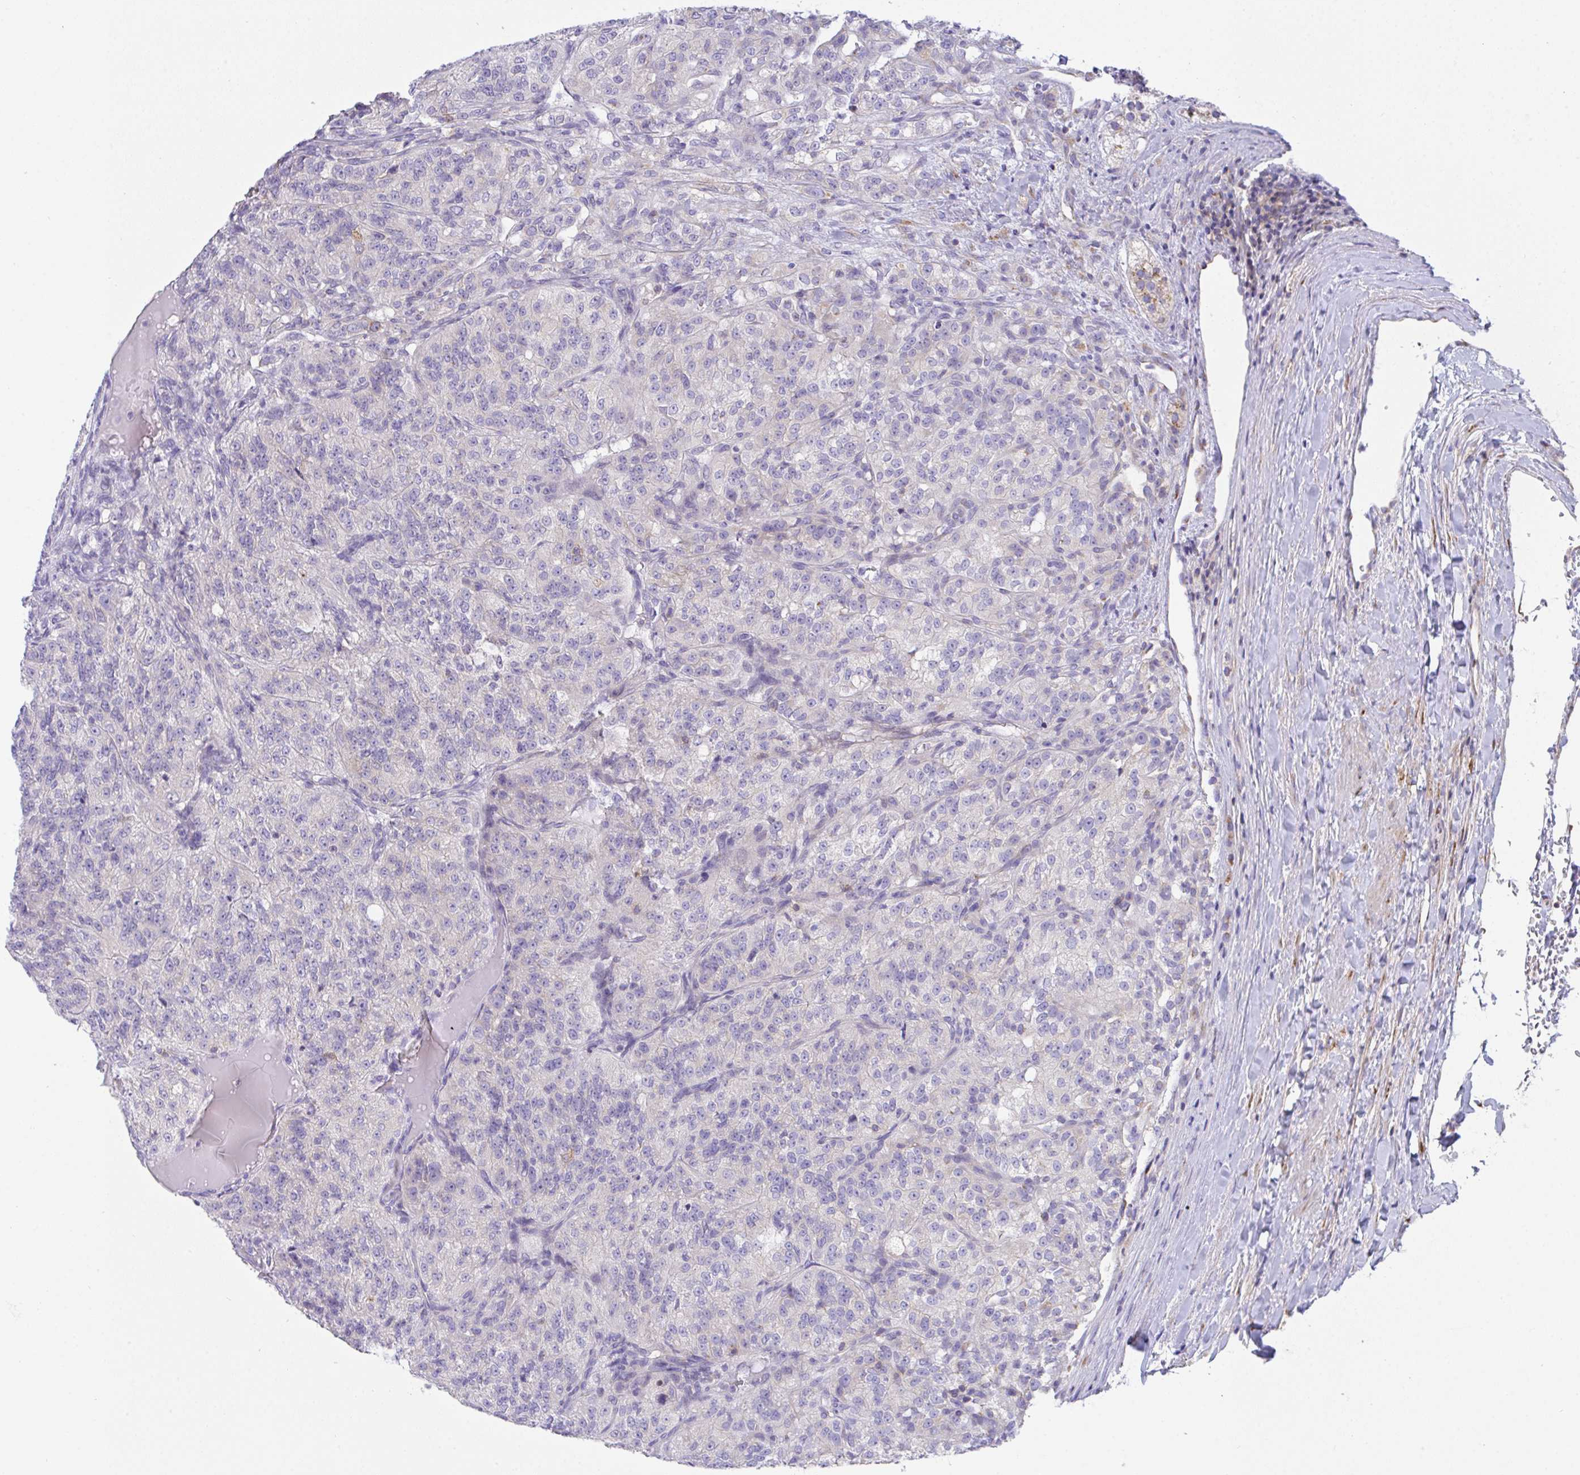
{"staining": {"intensity": "negative", "quantity": "none", "location": "none"}, "tissue": "renal cancer", "cell_type": "Tumor cells", "image_type": "cancer", "snomed": [{"axis": "morphology", "description": "Adenocarcinoma, NOS"}, {"axis": "topography", "description": "Kidney"}], "caption": "Tumor cells are negative for brown protein staining in renal adenocarcinoma.", "gene": "MIA3", "patient": {"sex": "female", "age": 63}}